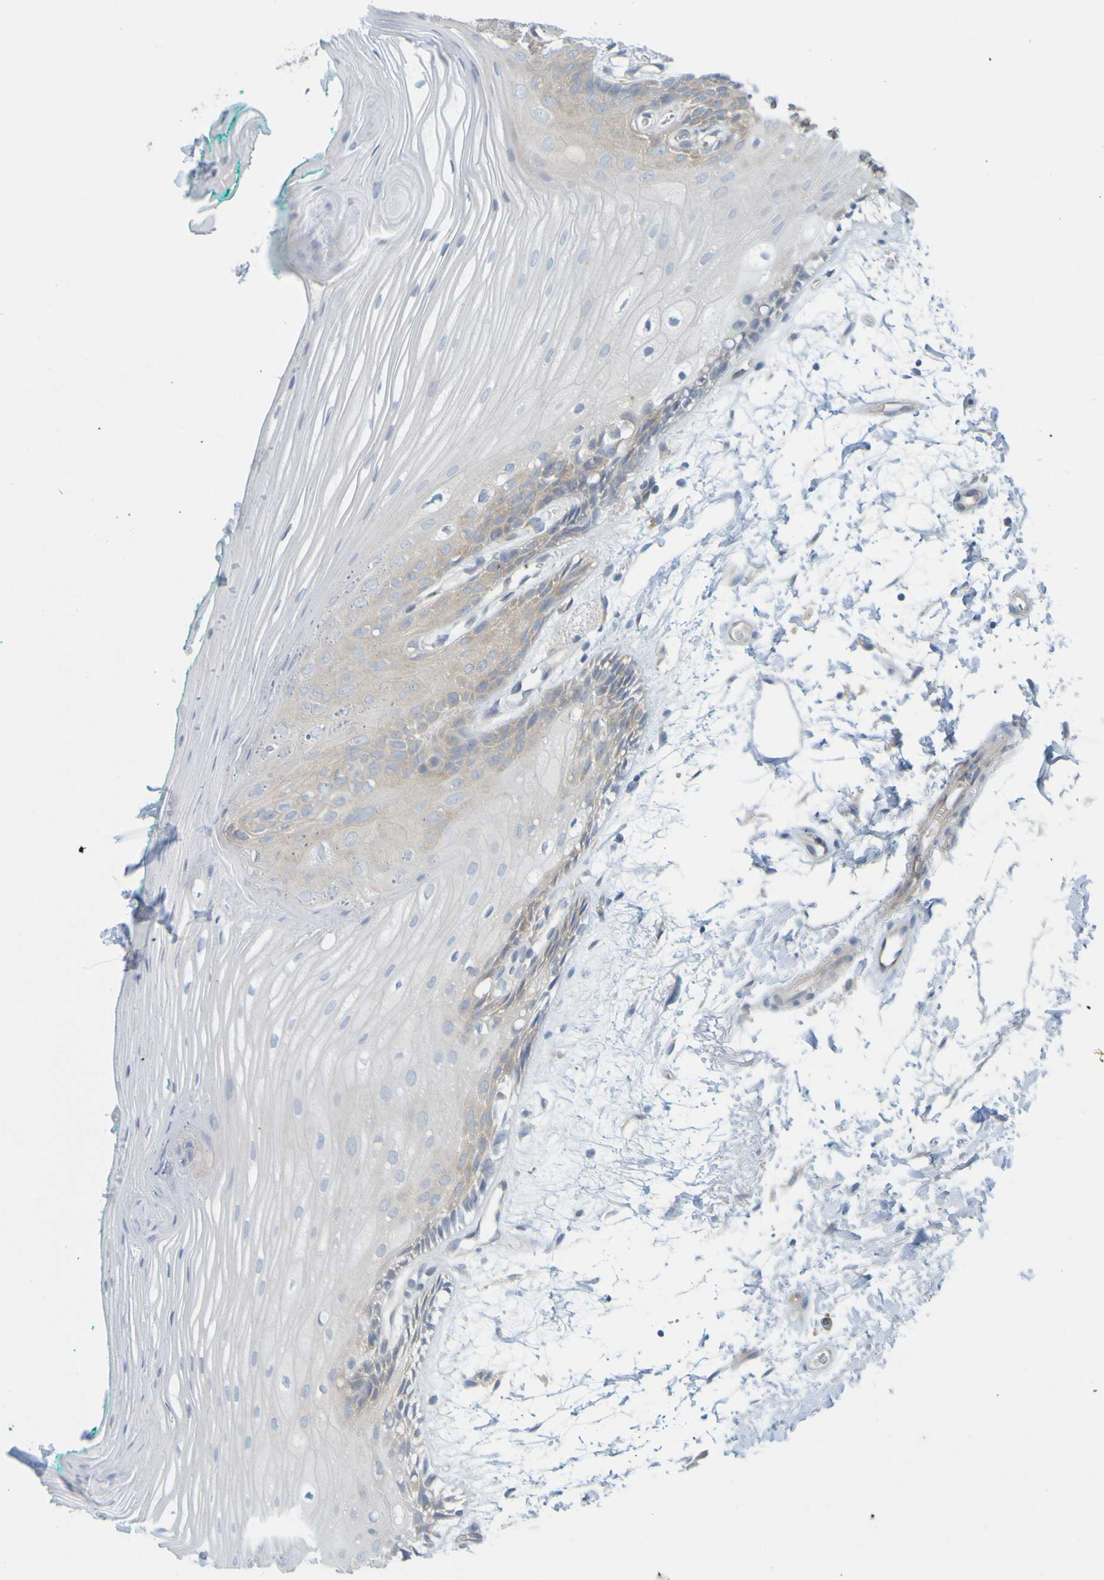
{"staining": {"intensity": "weak", "quantity": "25%-75%", "location": "cytoplasmic/membranous"}, "tissue": "oral mucosa", "cell_type": "Squamous epithelial cells", "image_type": "normal", "snomed": [{"axis": "morphology", "description": "Normal tissue, NOS"}, {"axis": "topography", "description": "Skeletal muscle"}, {"axis": "topography", "description": "Oral tissue"}, {"axis": "topography", "description": "Peripheral nerve tissue"}], "caption": "A low amount of weak cytoplasmic/membranous positivity is identified in about 25%-75% of squamous epithelial cells in benign oral mucosa. Nuclei are stained in blue.", "gene": "APPL1", "patient": {"sex": "female", "age": 84}}